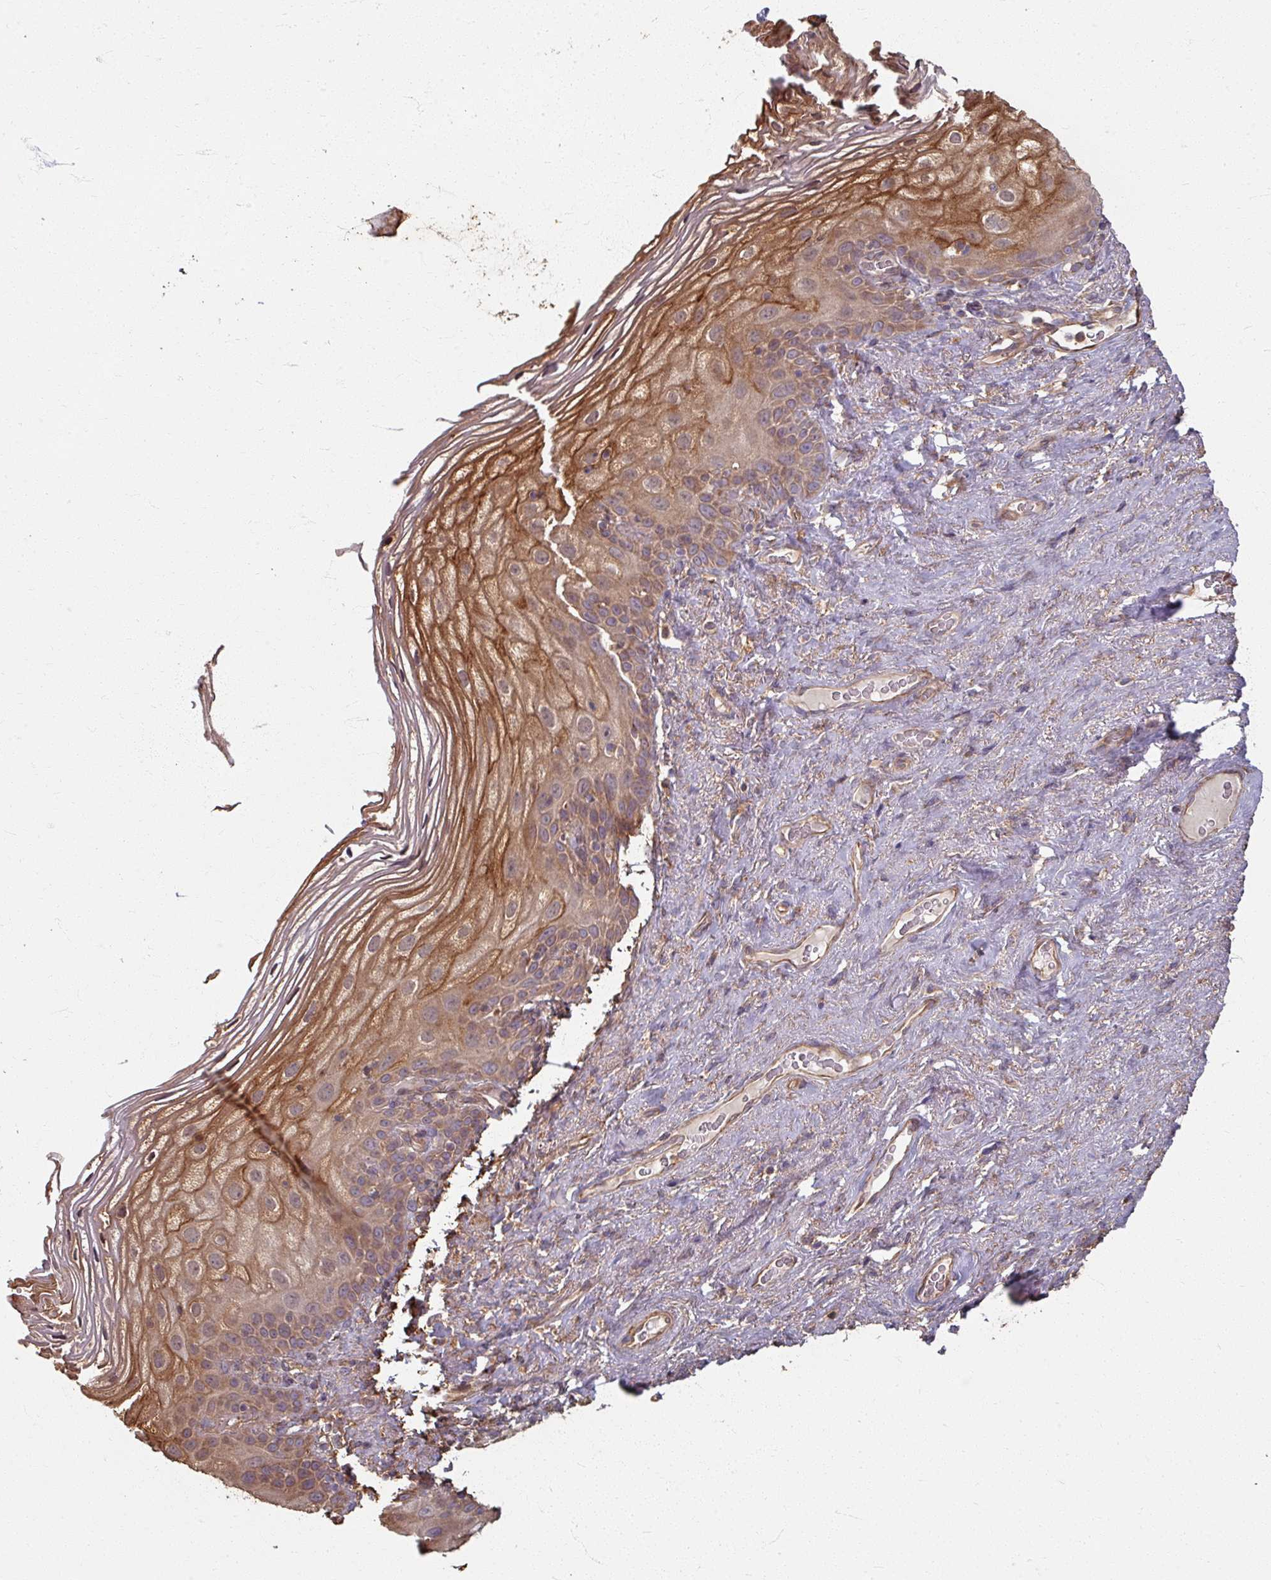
{"staining": {"intensity": "moderate", "quantity": "<25%", "location": "cytoplasmic/membranous"}, "tissue": "vagina", "cell_type": "Squamous epithelial cells", "image_type": "normal", "snomed": [{"axis": "morphology", "description": "Normal tissue, NOS"}, {"axis": "topography", "description": "Vagina"}, {"axis": "topography", "description": "Peripheral nerve tissue"}], "caption": "The immunohistochemical stain shows moderate cytoplasmic/membranous positivity in squamous epithelial cells of unremarkable vagina. Nuclei are stained in blue.", "gene": "CCDC68", "patient": {"sex": "female", "age": 71}}